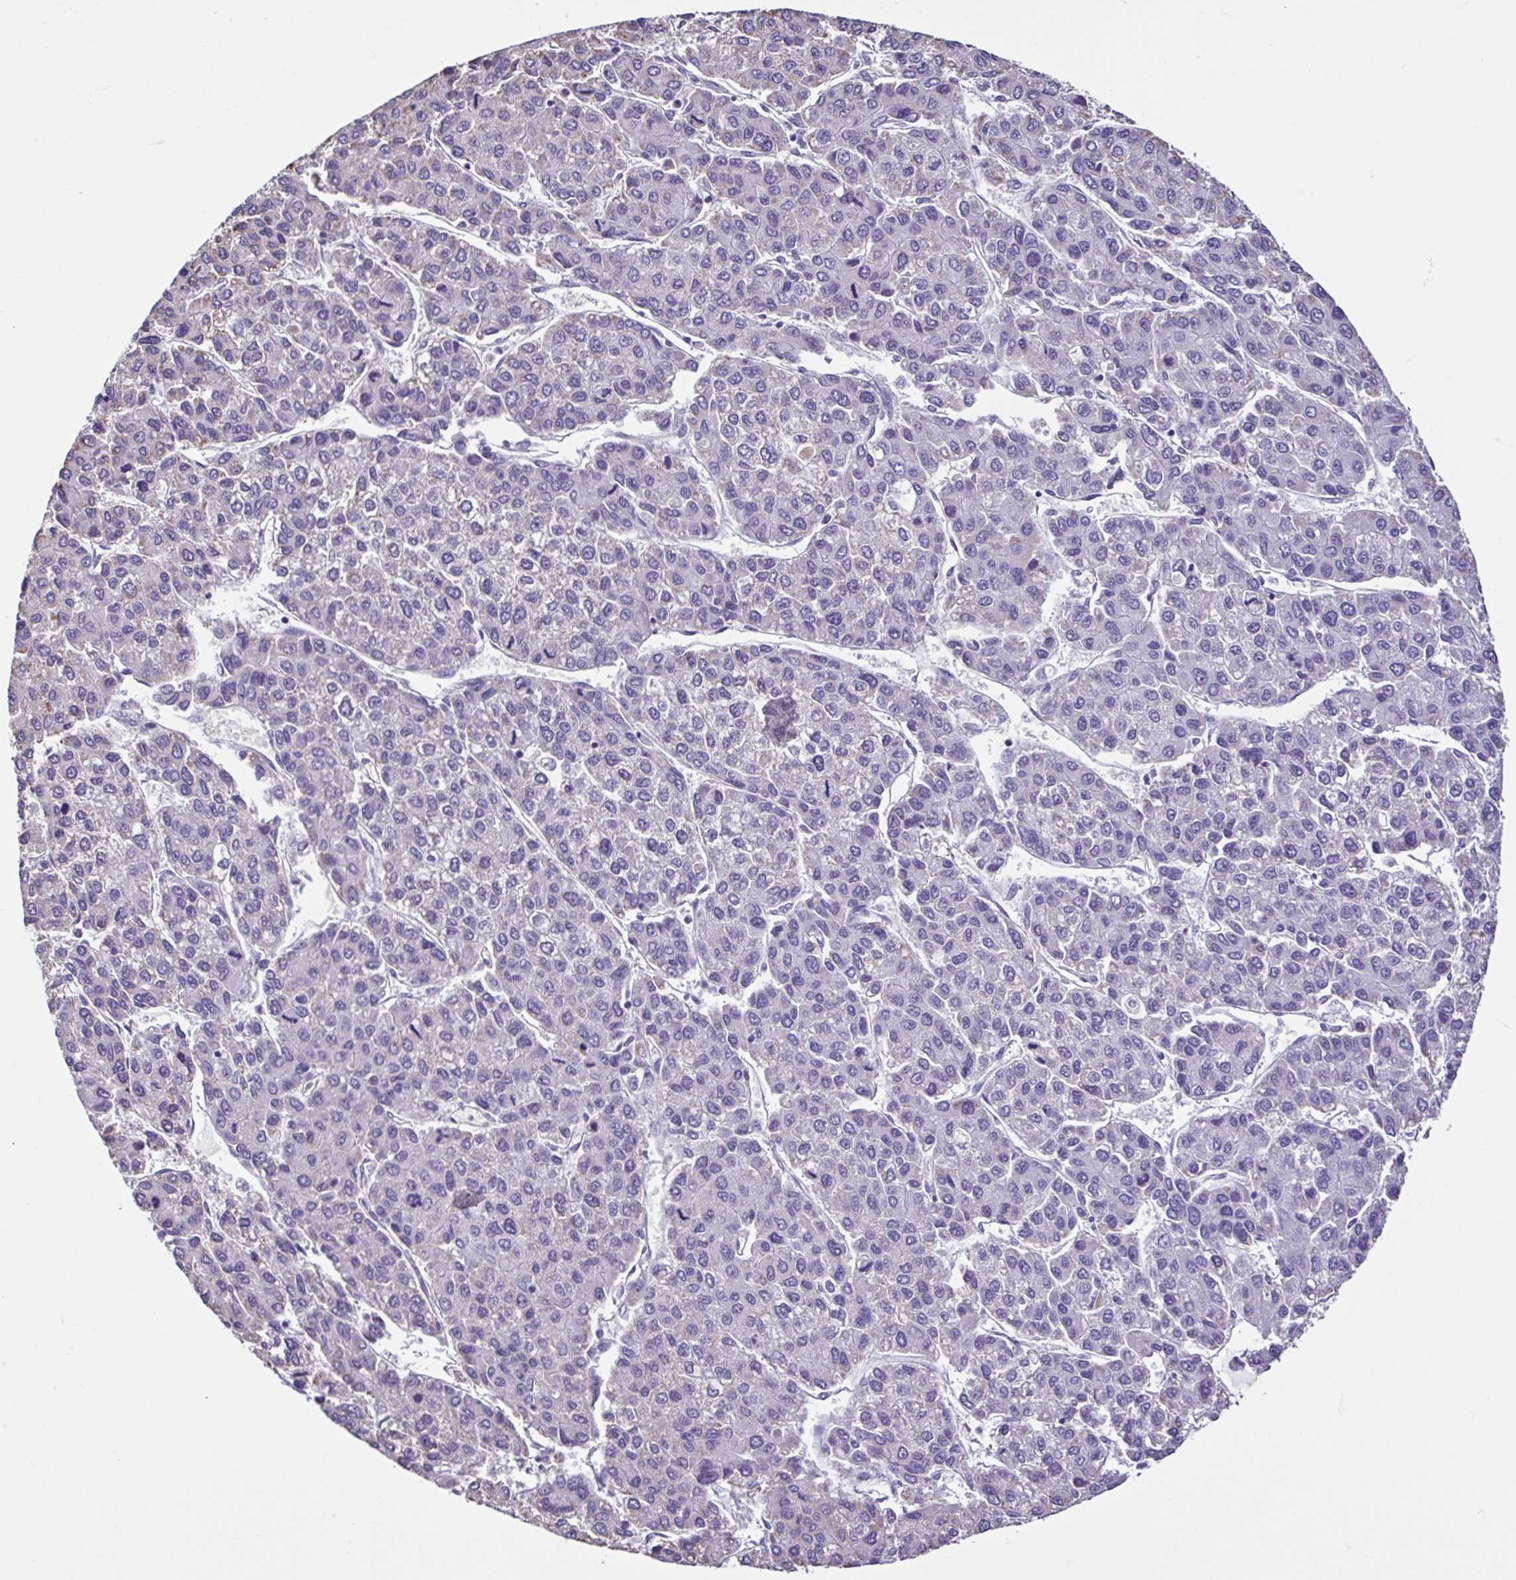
{"staining": {"intensity": "negative", "quantity": "none", "location": "none"}, "tissue": "liver cancer", "cell_type": "Tumor cells", "image_type": "cancer", "snomed": [{"axis": "morphology", "description": "Carcinoma, Hepatocellular, NOS"}, {"axis": "topography", "description": "Liver"}], "caption": "High magnification brightfield microscopy of hepatocellular carcinoma (liver) stained with DAB (brown) and counterstained with hematoxylin (blue): tumor cells show no significant expression. The staining was performed using DAB (3,3'-diaminobenzidine) to visualize the protein expression in brown, while the nuclei were stained in blue with hematoxylin (Magnification: 20x).", "gene": "CBY2", "patient": {"sex": "female", "age": 66}}